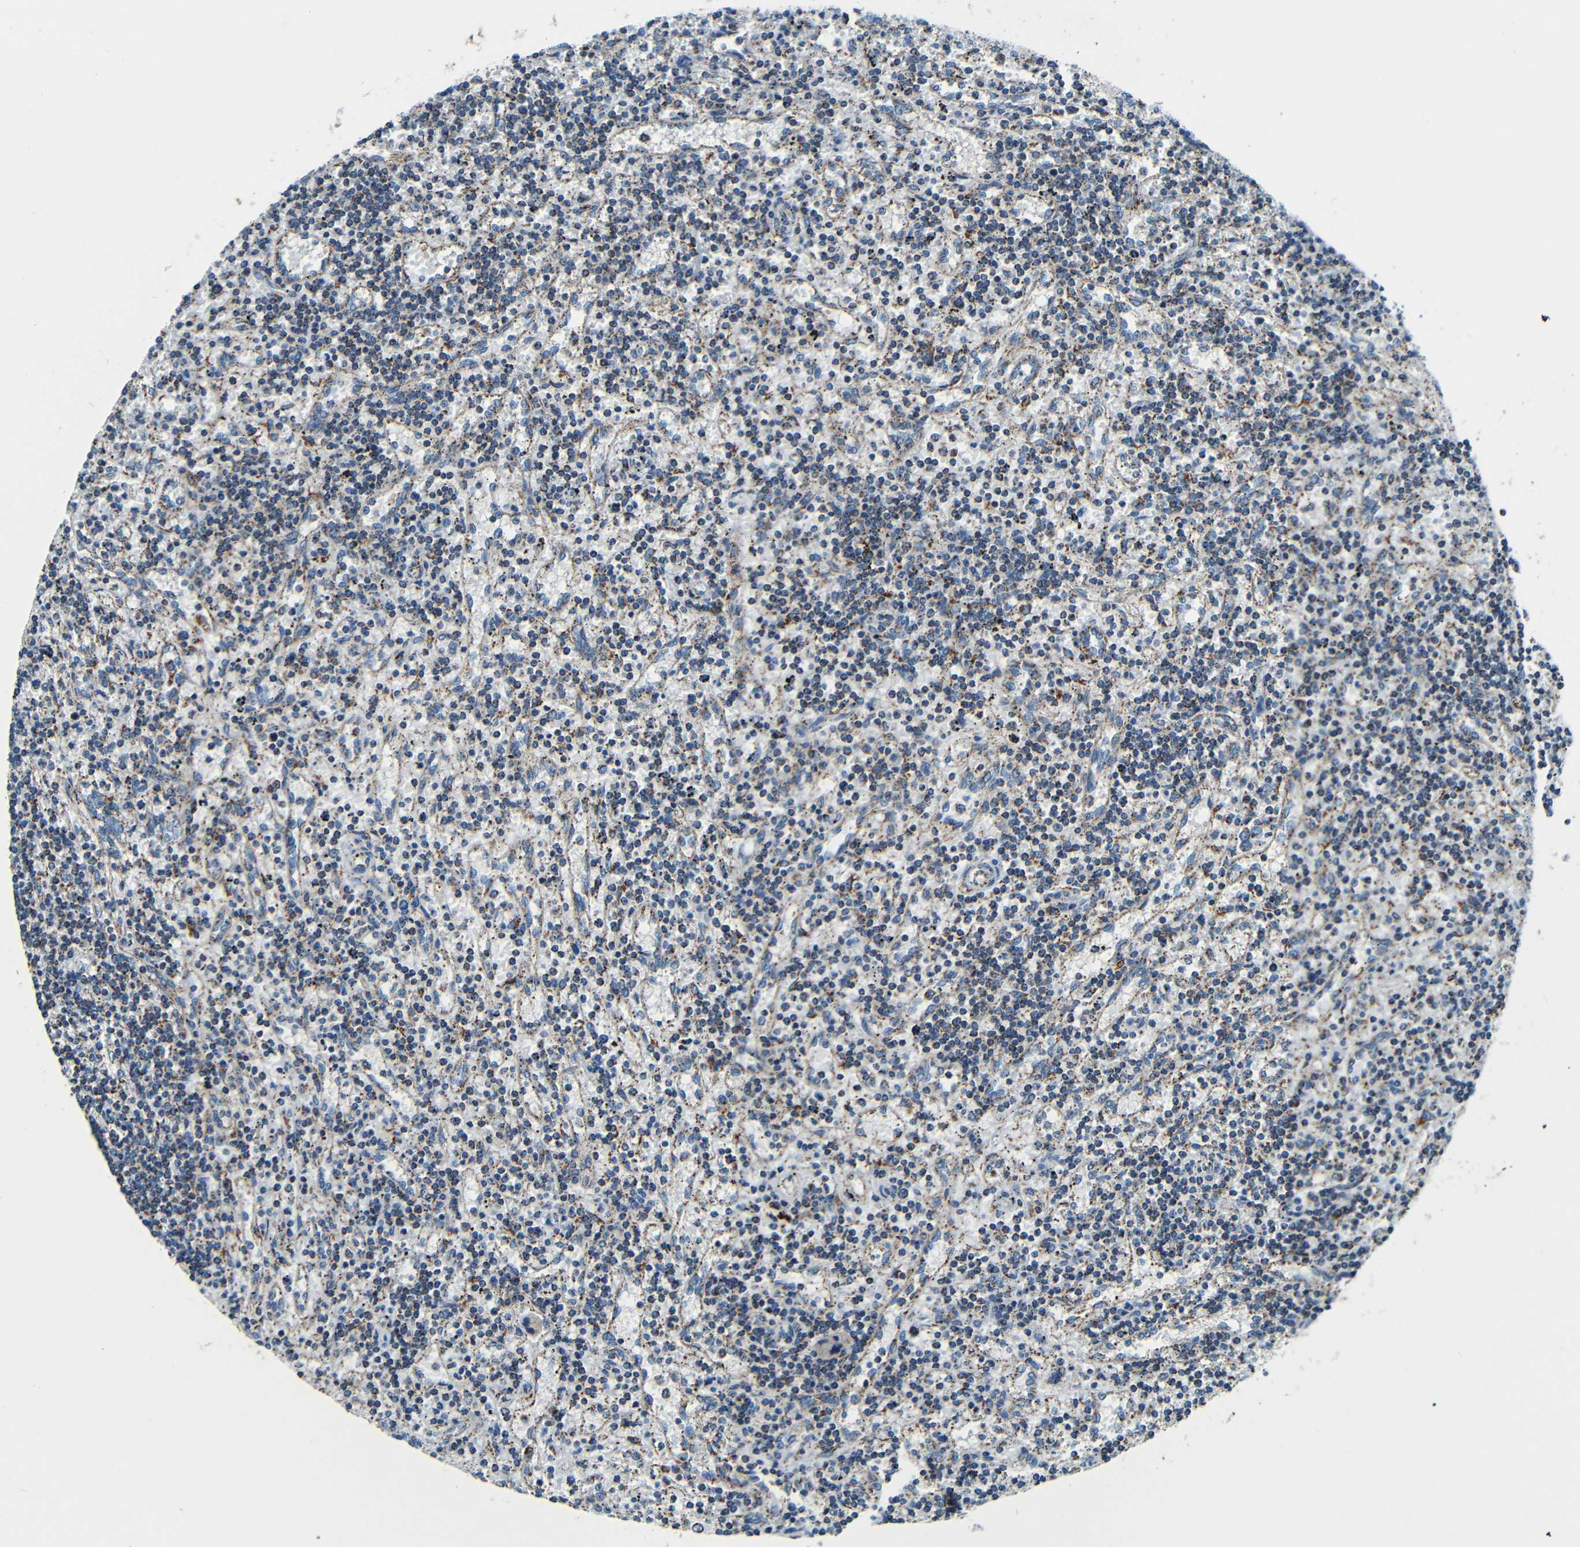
{"staining": {"intensity": "moderate", "quantity": "25%-75%", "location": "cytoplasmic/membranous"}, "tissue": "lymphoma", "cell_type": "Tumor cells", "image_type": "cancer", "snomed": [{"axis": "morphology", "description": "Malignant lymphoma, non-Hodgkin's type, Low grade"}, {"axis": "topography", "description": "Spleen"}], "caption": "This histopathology image shows lymphoma stained with immunohistochemistry (IHC) to label a protein in brown. The cytoplasmic/membranous of tumor cells show moderate positivity for the protein. Nuclei are counter-stained blue.", "gene": "WSCD2", "patient": {"sex": "male", "age": 76}}